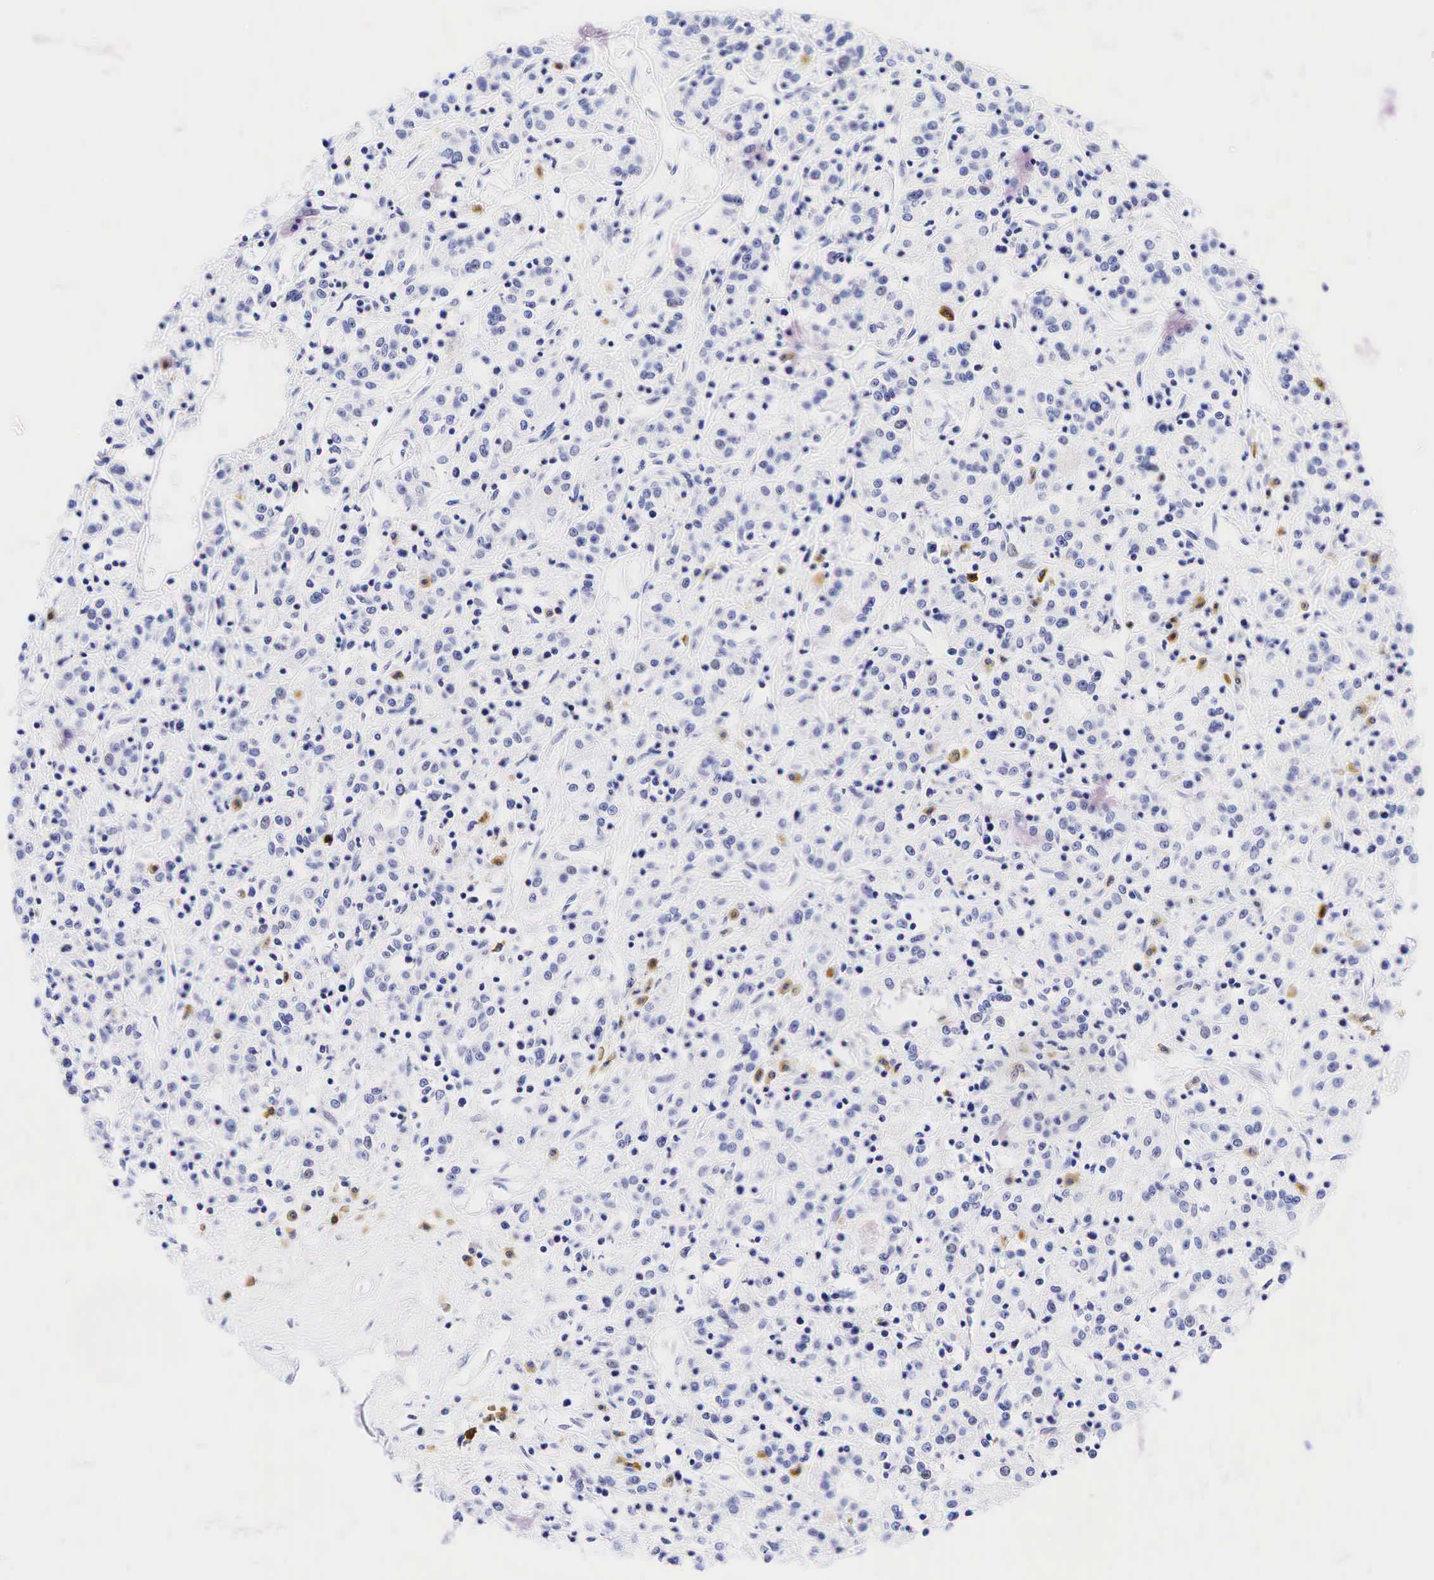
{"staining": {"intensity": "negative", "quantity": "none", "location": "none"}, "tissue": "renal cancer", "cell_type": "Tumor cells", "image_type": "cancer", "snomed": [{"axis": "morphology", "description": "Adenocarcinoma, NOS"}, {"axis": "topography", "description": "Kidney"}], "caption": "Immunohistochemical staining of human renal cancer (adenocarcinoma) displays no significant expression in tumor cells.", "gene": "CD79A", "patient": {"sex": "female", "age": 76}}